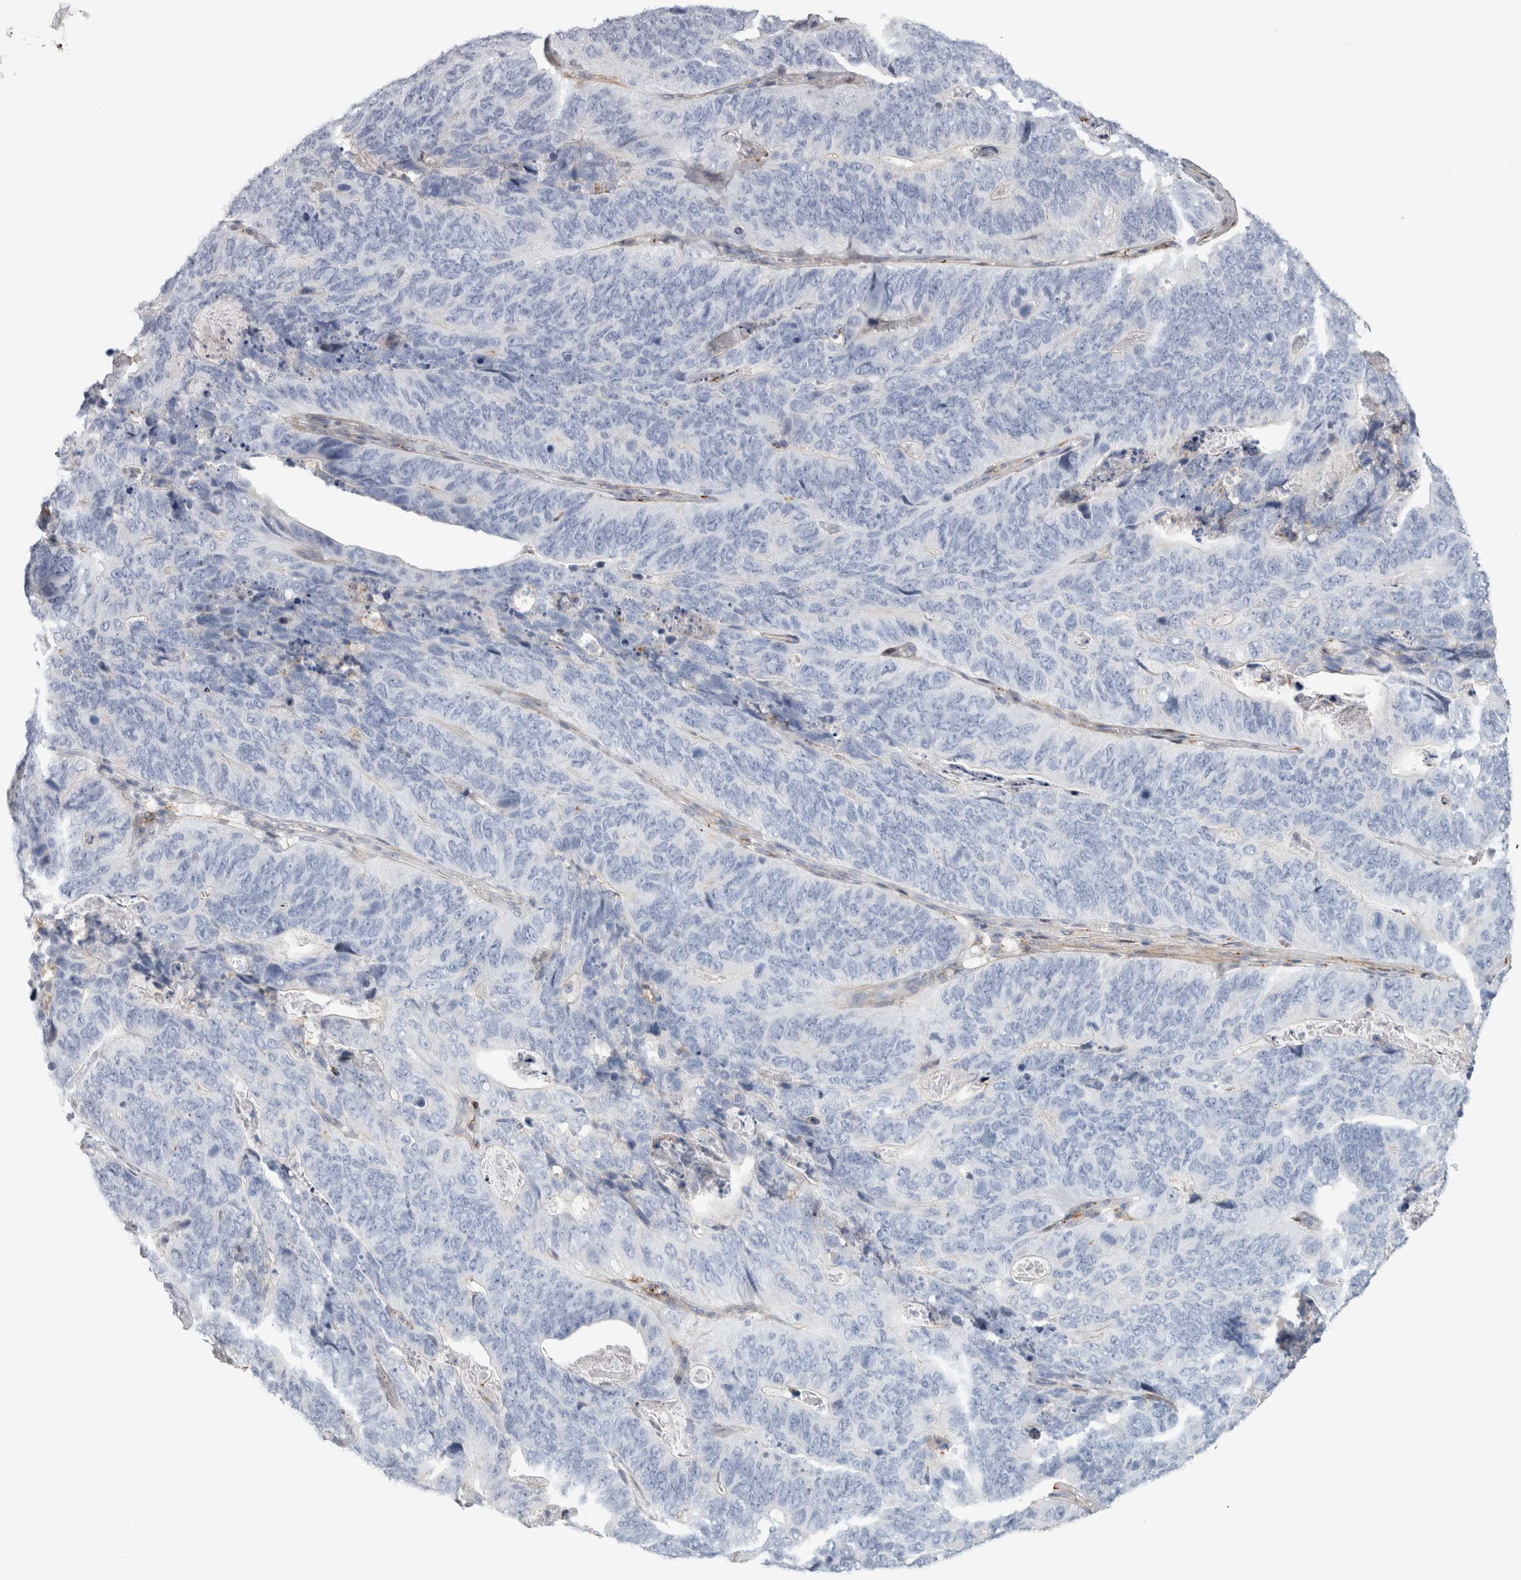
{"staining": {"intensity": "negative", "quantity": "none", "location": "none"}, "tissue": "stomach cancer", "cell_type": "Tumor cells", "image_type": "cancer", "snomed": [{"axis": "morphology", "description": "Normal tissue, NOS"}, {"axis": "morphology", "description": "Adenocarcinoma, NOS"}, {"axis": "topography", "description": "Stomach"}], "caption": "Immunohistochemical staining of human stomach cancer (adenocarcinoma) displays no significant staining in tumor cells.", "gene": "DNAJC24", "patient": {"sex": "female", "age": 89}}